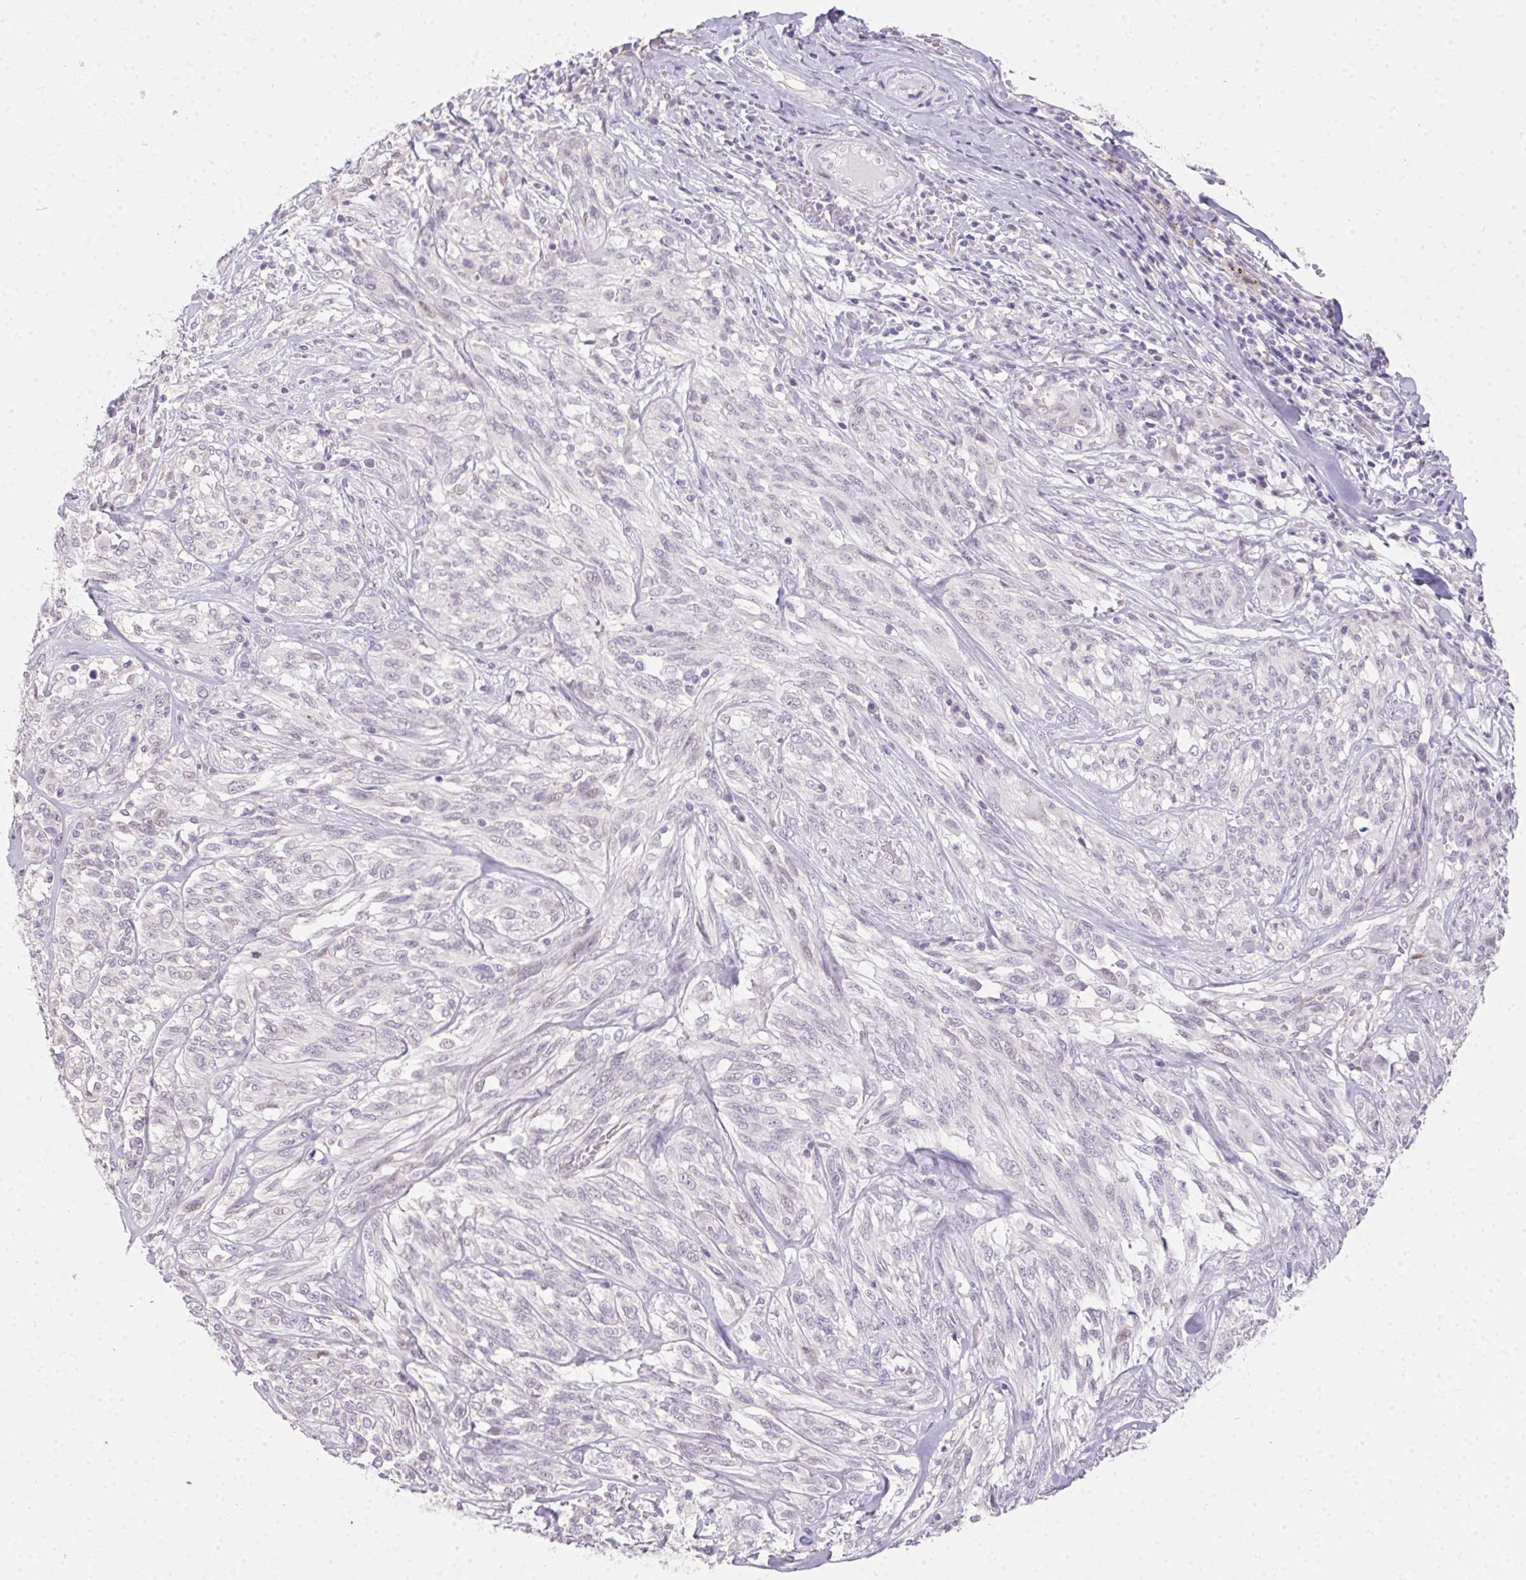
{"staining": {"intensity": "negative", "quantity": "none", "location": "none"}, "tissue": "melanoma", "cell_type": "Tumor cells", "image_type": "cancer", "snomed": [{"axis": "morphology", "description": "Malignant melanoma, NOS"}, {"axis": "topography", "description": "Skin"}], "caption": "Immunohistochemical staining of melanoma displays no significant positivity in tumor cells.", "gene": "MORC1", "patient": {"sex": "female", "age": 91}}